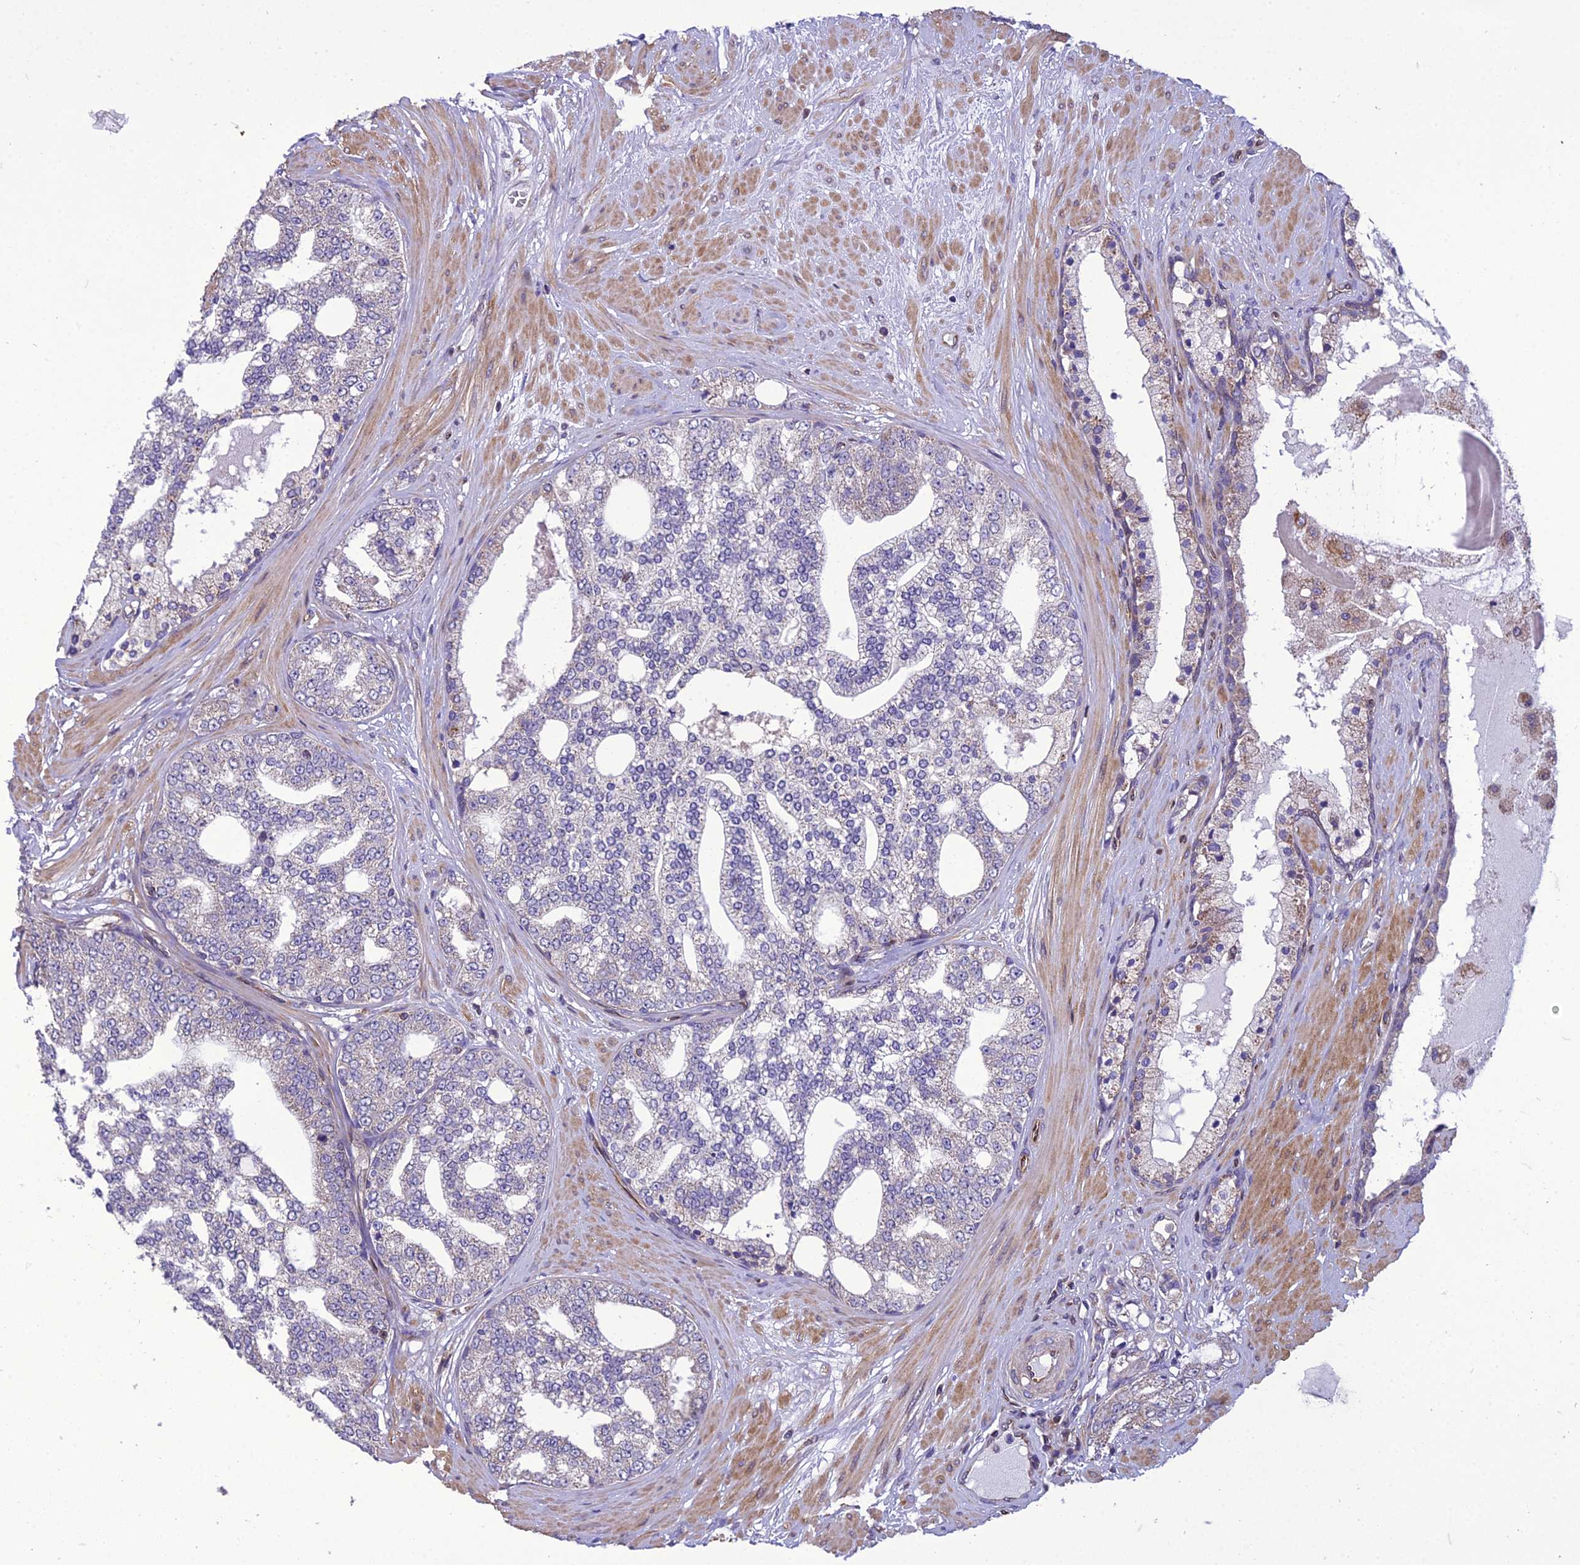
{"staining": {"intensity": "negative", "quantity": "none", "location": "none"}, "tissue": "prostate cancer", "cell_type": "Tumor cells", "image_type": "cancer", "snomed": [{"axis": "morphology", "description": "Adenocarcinoma, High grade"}, {"axis": "topography", "description": "Prostate"}], "caption": "This is an immunohistochemistry photomicrograph of human prostate high-grade adenocarcinoma. There is no staining in tumor cells.", "gene": "GIMAP1", "patient": {"sex": "male", "age": 64}}